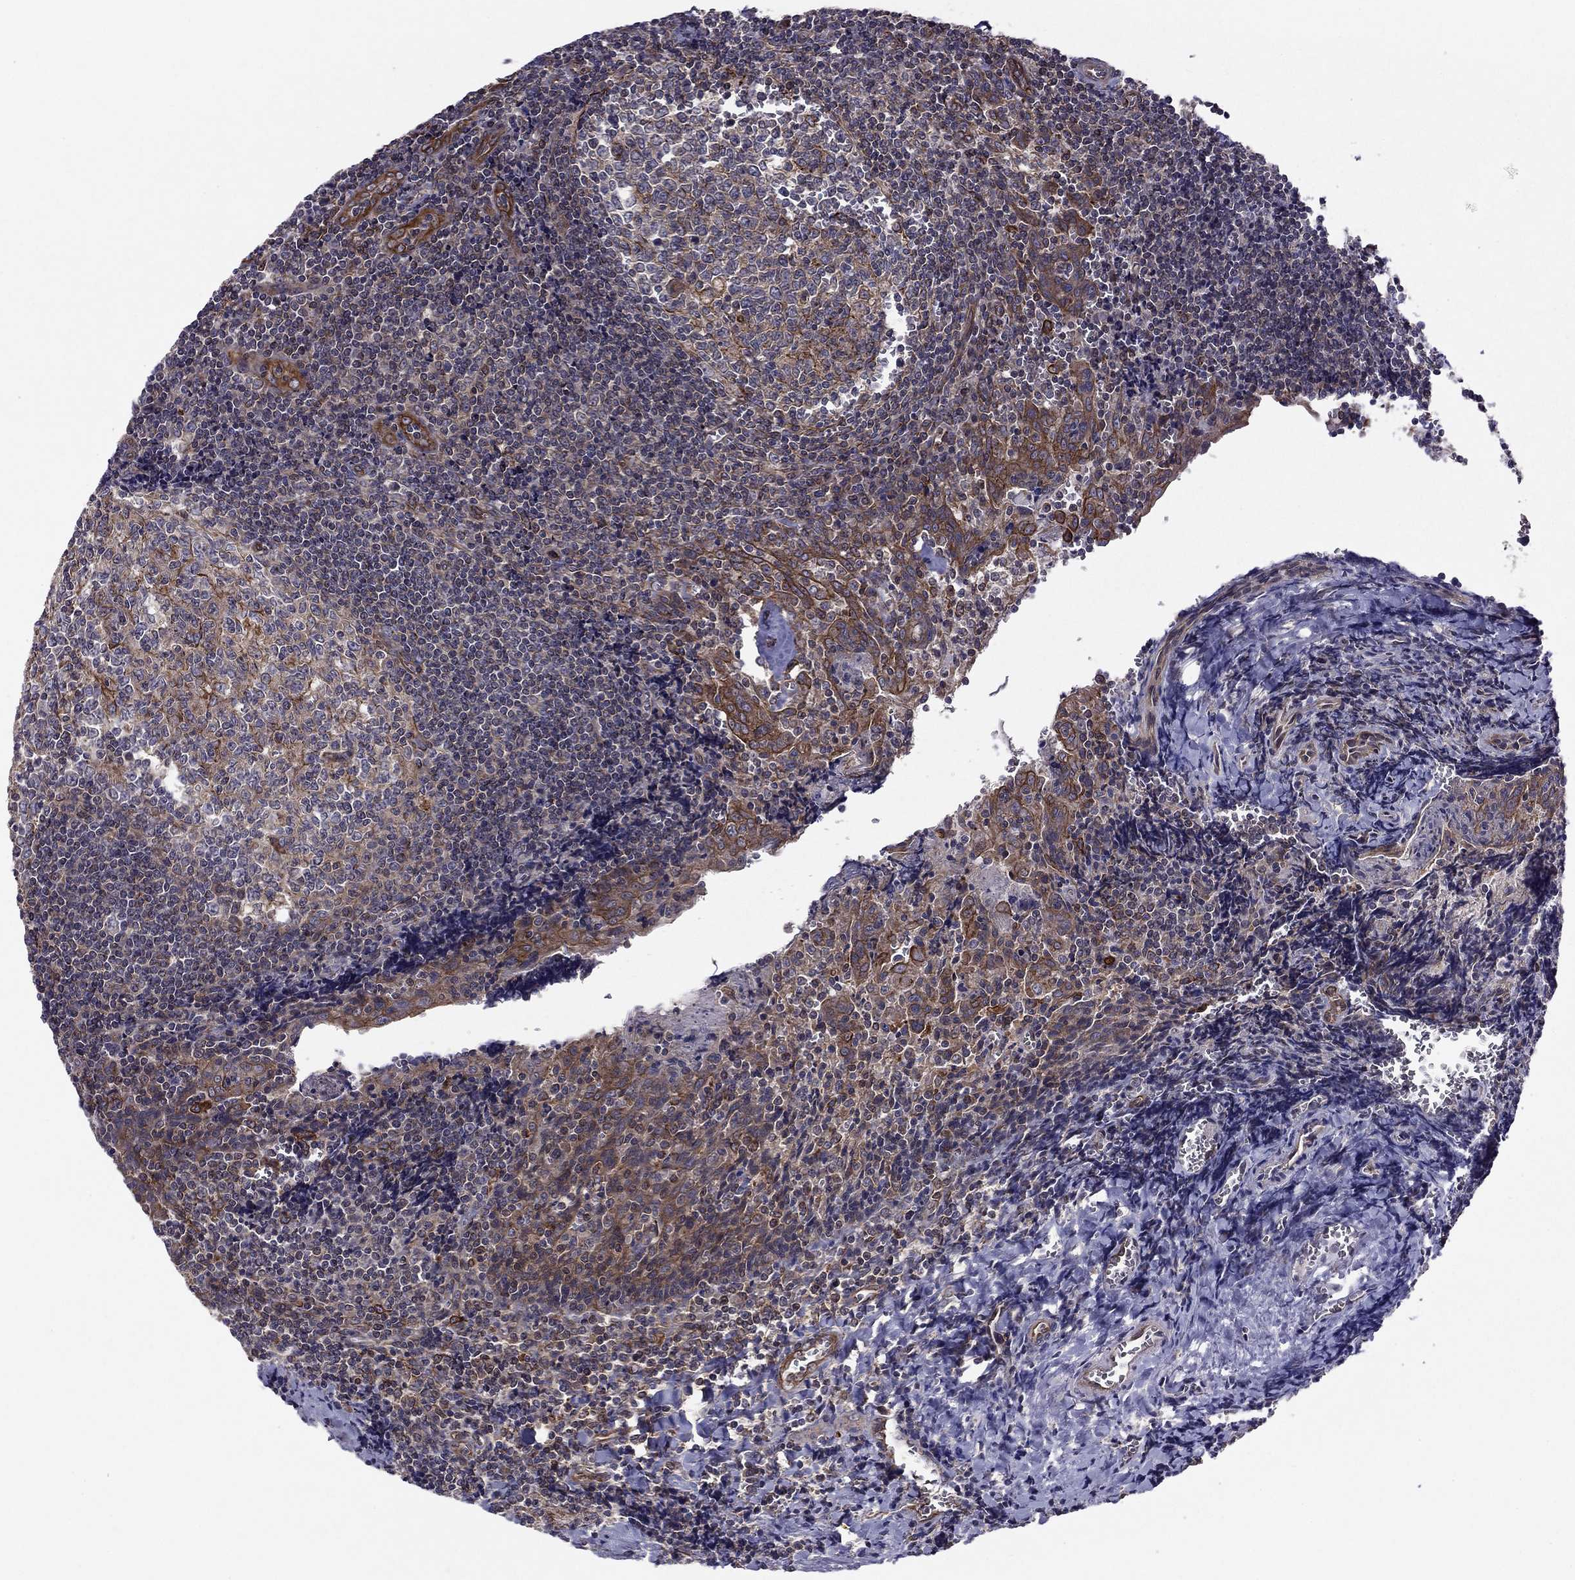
{"staining": {"intensity": "moderate", "quantity": "<25%", "location": "cytoplasmic/membranous"}, "tissue": "tonsil", "cell_type": "Germinal center cells", "image_type": "normal", "snomed": [{"axis": "morphology", "description": "Normal tissue, NOS"}, {"axis": "morphology", "description": "Inflammation, NOS"}, {"axis": "topography", "description": "Tonsil"}], "caption": "Protein staining displays moderate cytoplasmic/membranous positivity in about <25% of germinal center cells in unremarkable tonsil.", "gene": "SHMT1", "patient": {"sex": "female", "age": 31}}